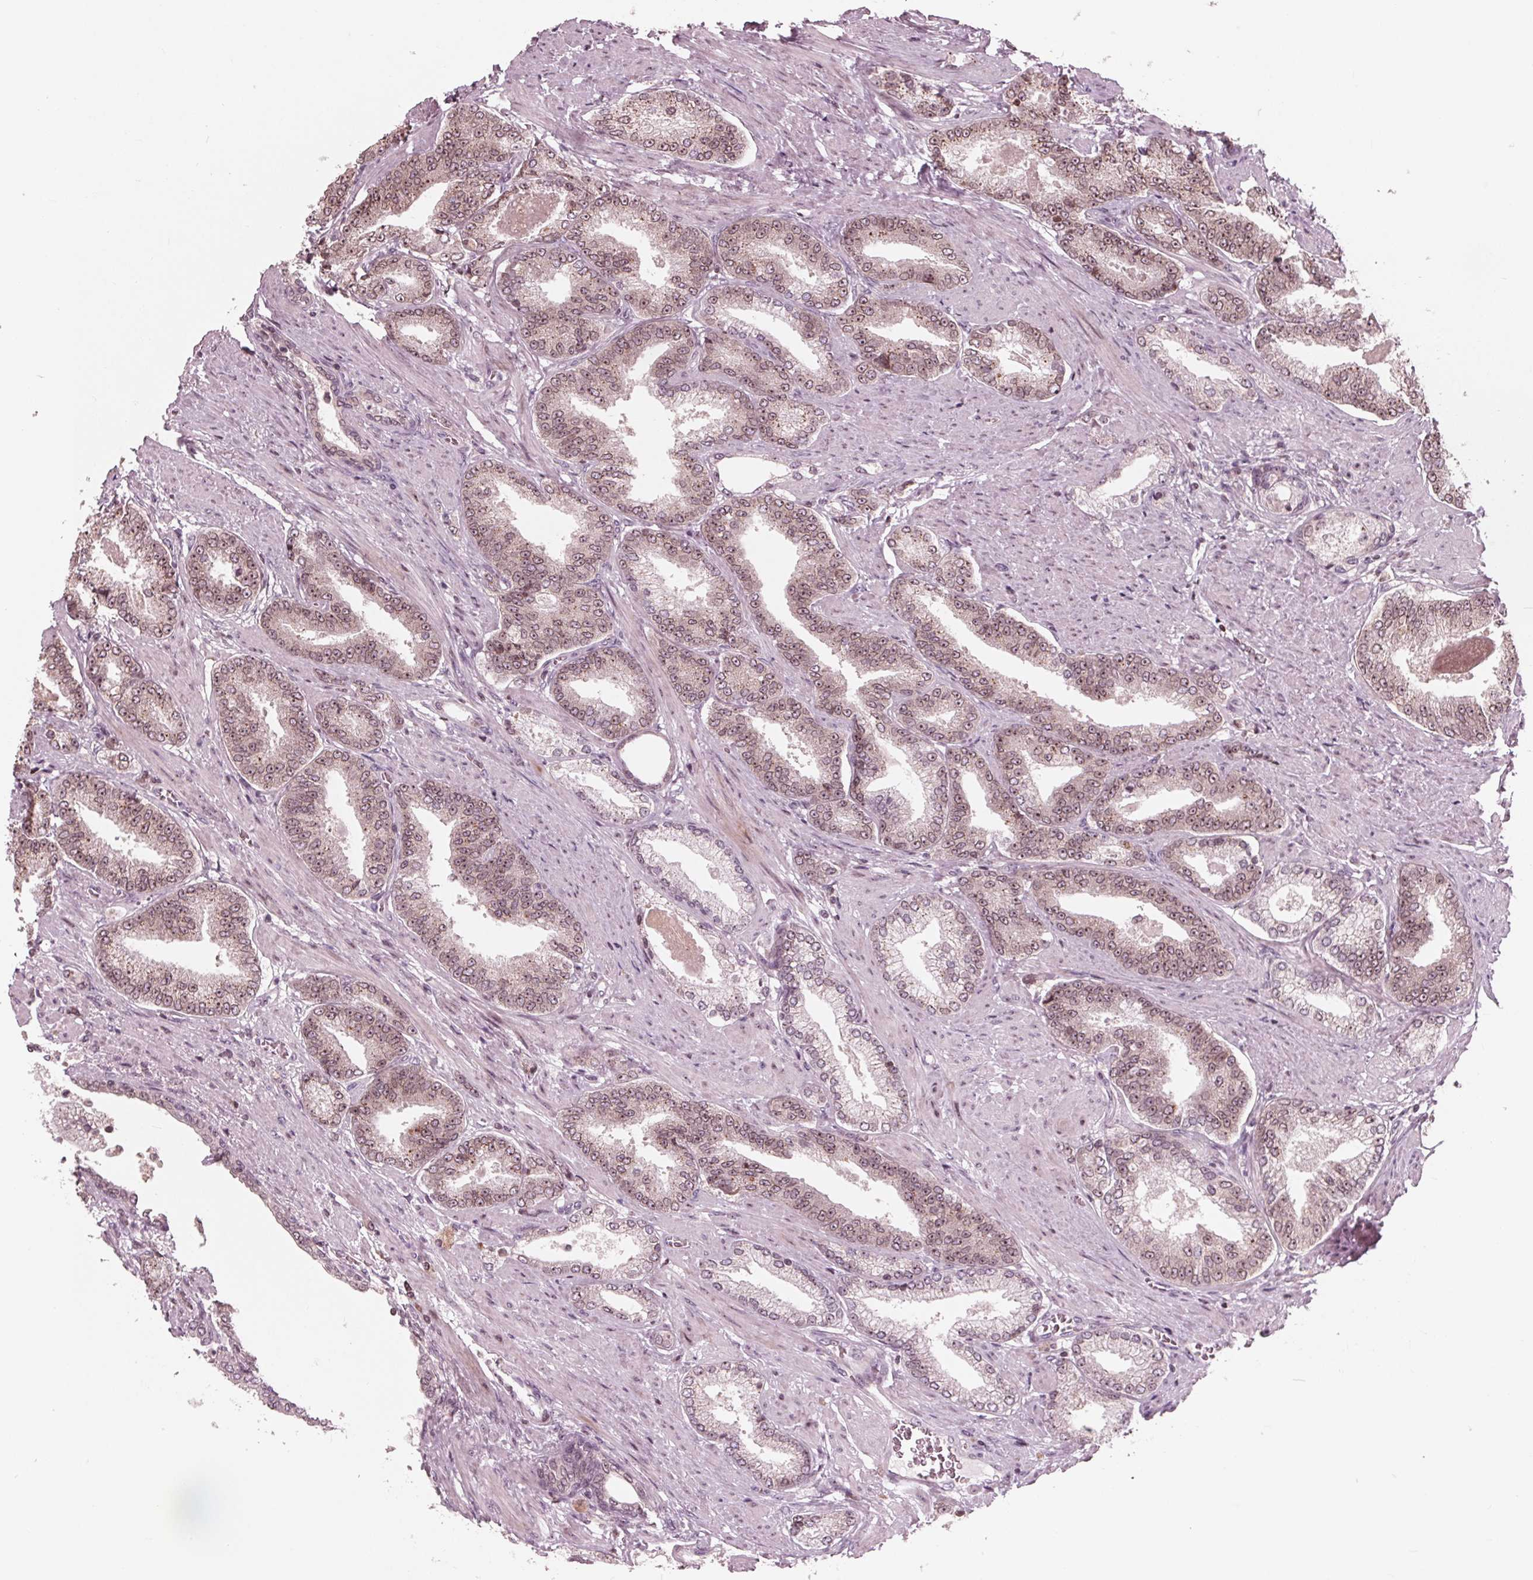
{"staining": {"intensity": "moderate", "quantity": ">75%", "location": "cytoplasmic/membranous,nuclear"}, "tissue": "prostate cancer", "cell_type": "Tumor cells", "image_type": "cancer", "snomed": [{"axis": "morphology", "description": "Adenocarcinoma, High grade"}, {"axis": "topography", "description": "Prostate and seminal vesicle, NOS"}], "caption": "This histopathology image exhibits immunohistochemistry staining of human adenocarcinoma (high-grade) (prostate), with medium moderate cytoplasmic/membranous and nuclear staining in approximately >75% of tumor cells.", "gene": "NUP210", "patient": {"sex": "male", "age": 61}}